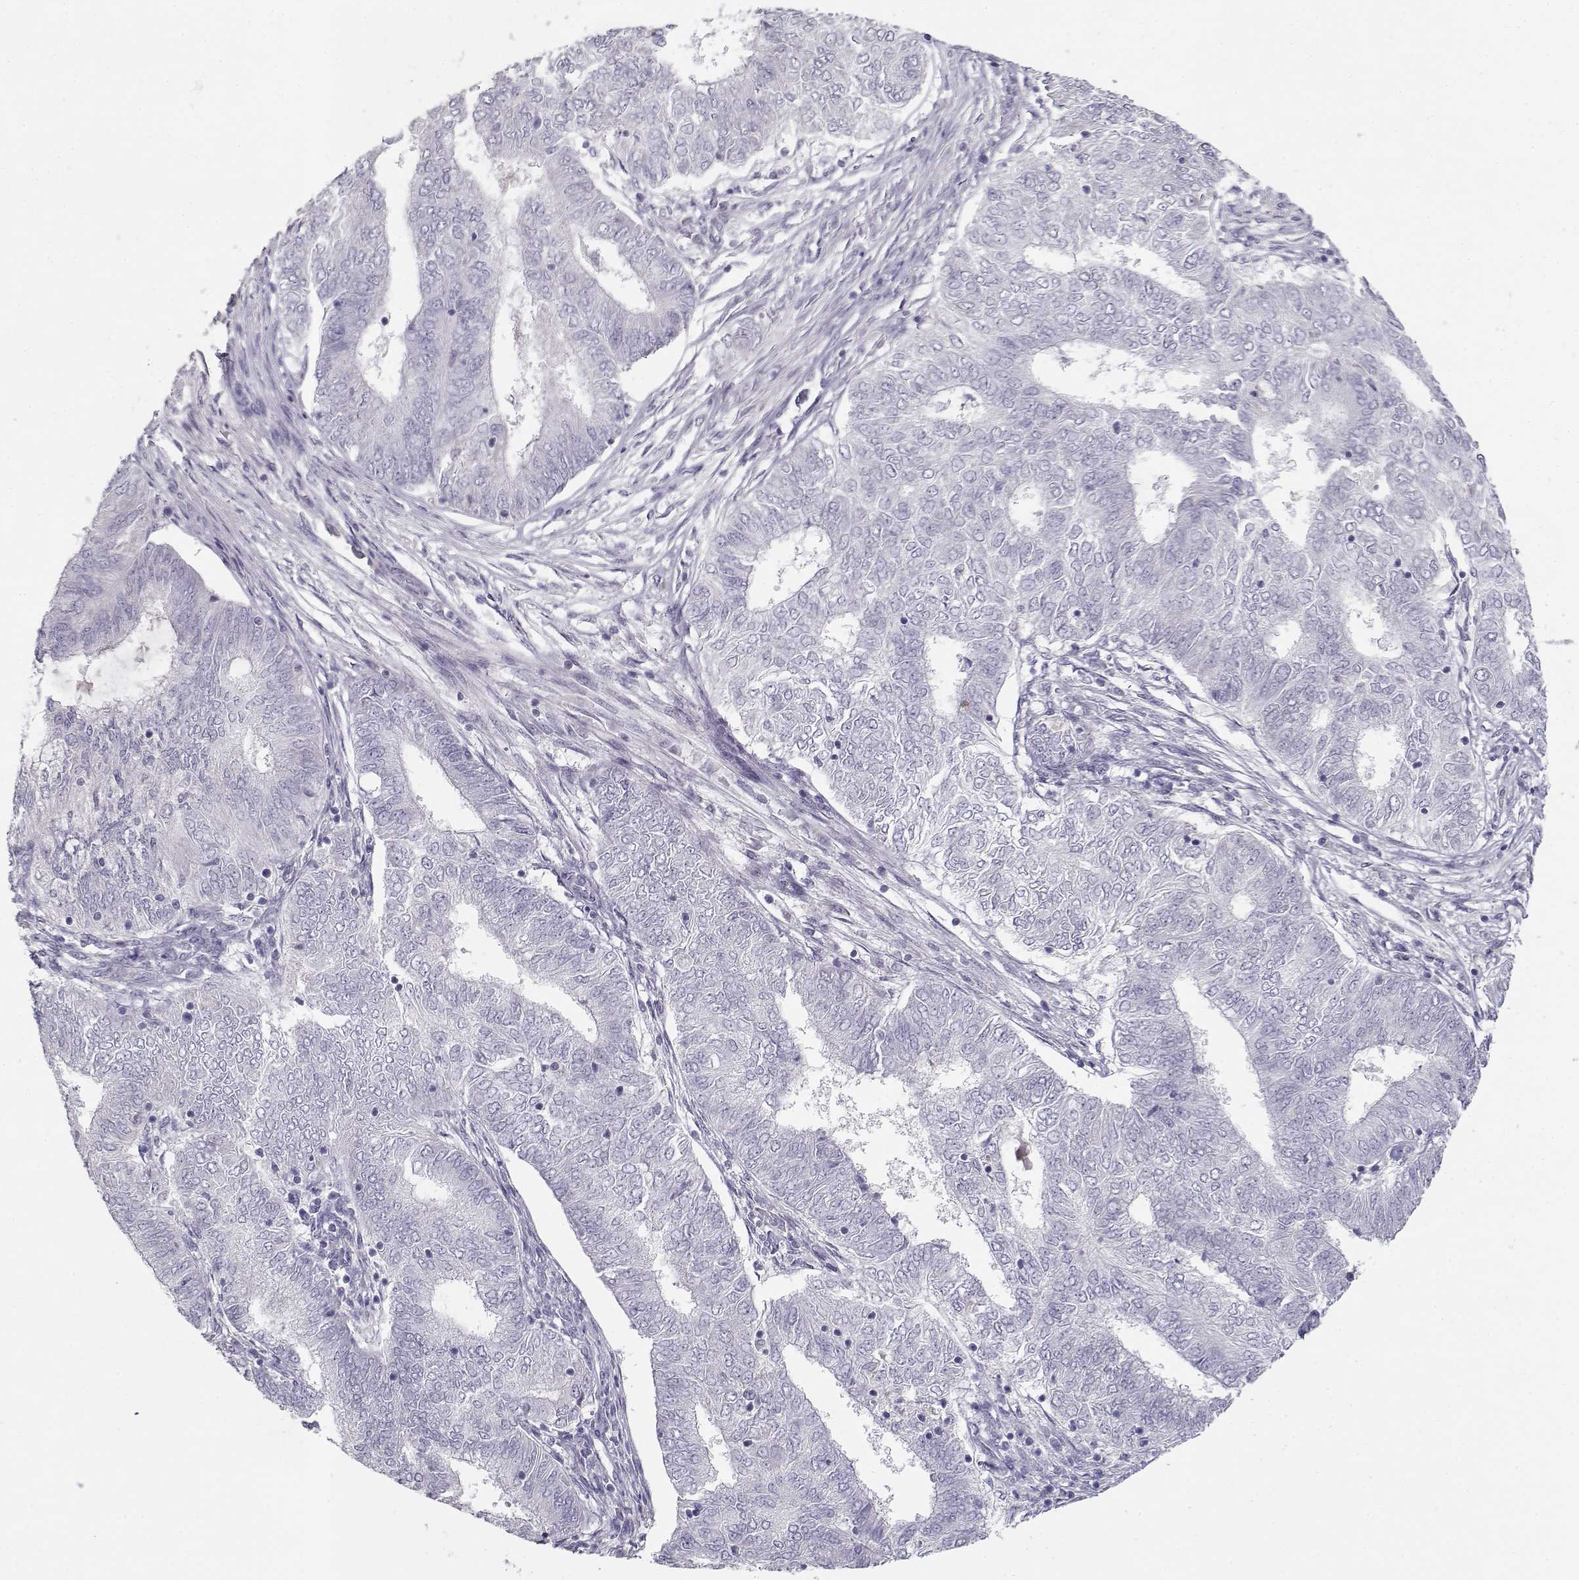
{"staining": {"intensity": "negative", "quantity": "none", "location": "none"}, "tissue": "endometrial cancer", "cell_type": "Tumor cells", "image_type": "cancer", "snomed": [{"axis": "morphology", "description": "Adenocarcinoma, NOS"}, {"axis": "topography", "description": "Endometrium"}], "caption": "The micrograph demonstrates no significant staining in tumor cells of endometrial cancer.", "gene": "C16orf86", "patient": {"sex": "female", "age": 62}}